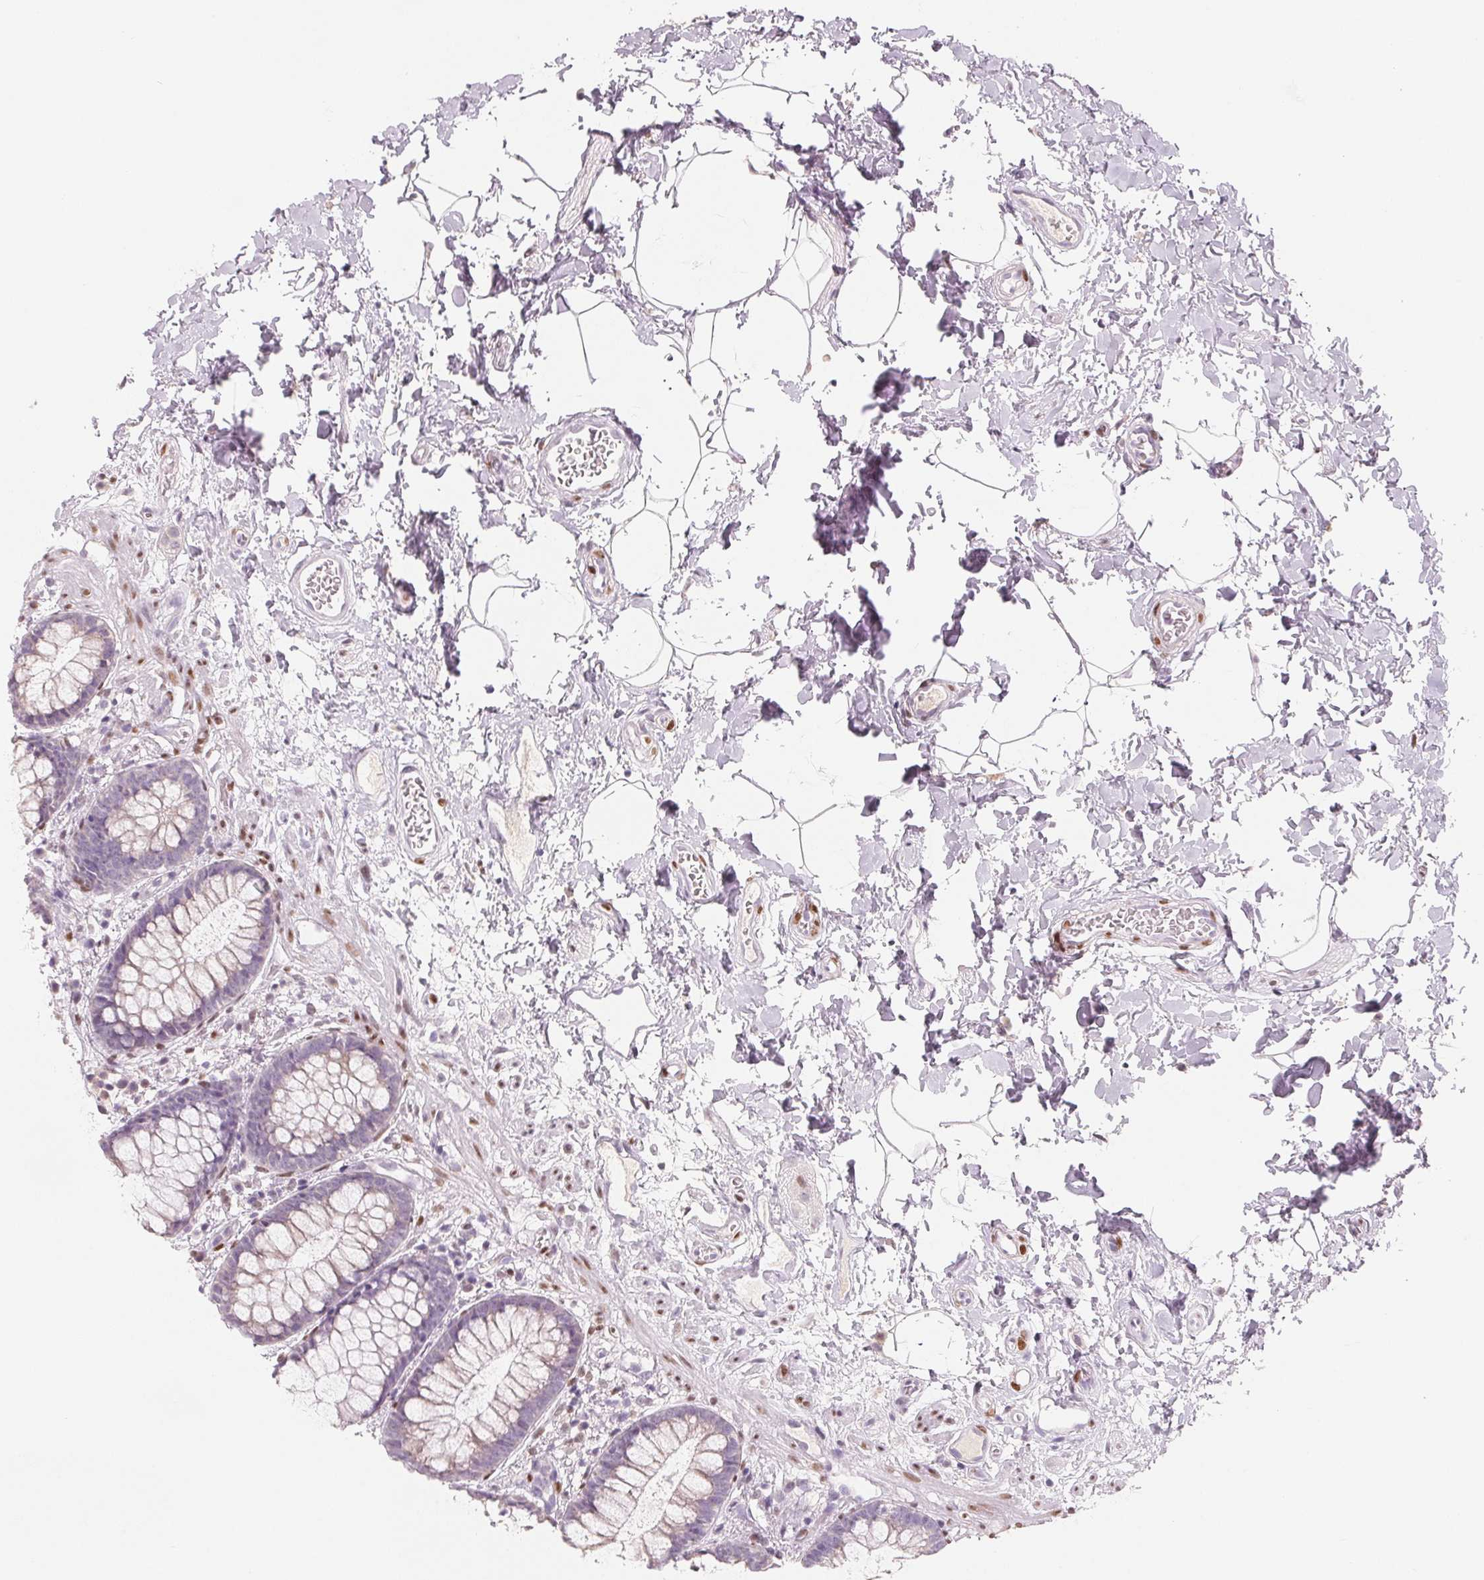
{"staining": {"intensity": "negative", "quantity": "none", "location": "none"}, "tissue": "rectum", "cell_type": "Glandular cells", "image_type": "normal", "snomed": [{"axis": "morphology", "description": "Normal tissue, NOS"}, {"axis": "topography", "description": "Rectum"}], "caption": "High power microscopy micrograph of an IHC micrograph of normal rectum, revealing no significant expression in glandular cells.", "gene": "SMARCD3", "patient": {"sex": "female", "age": 62}}